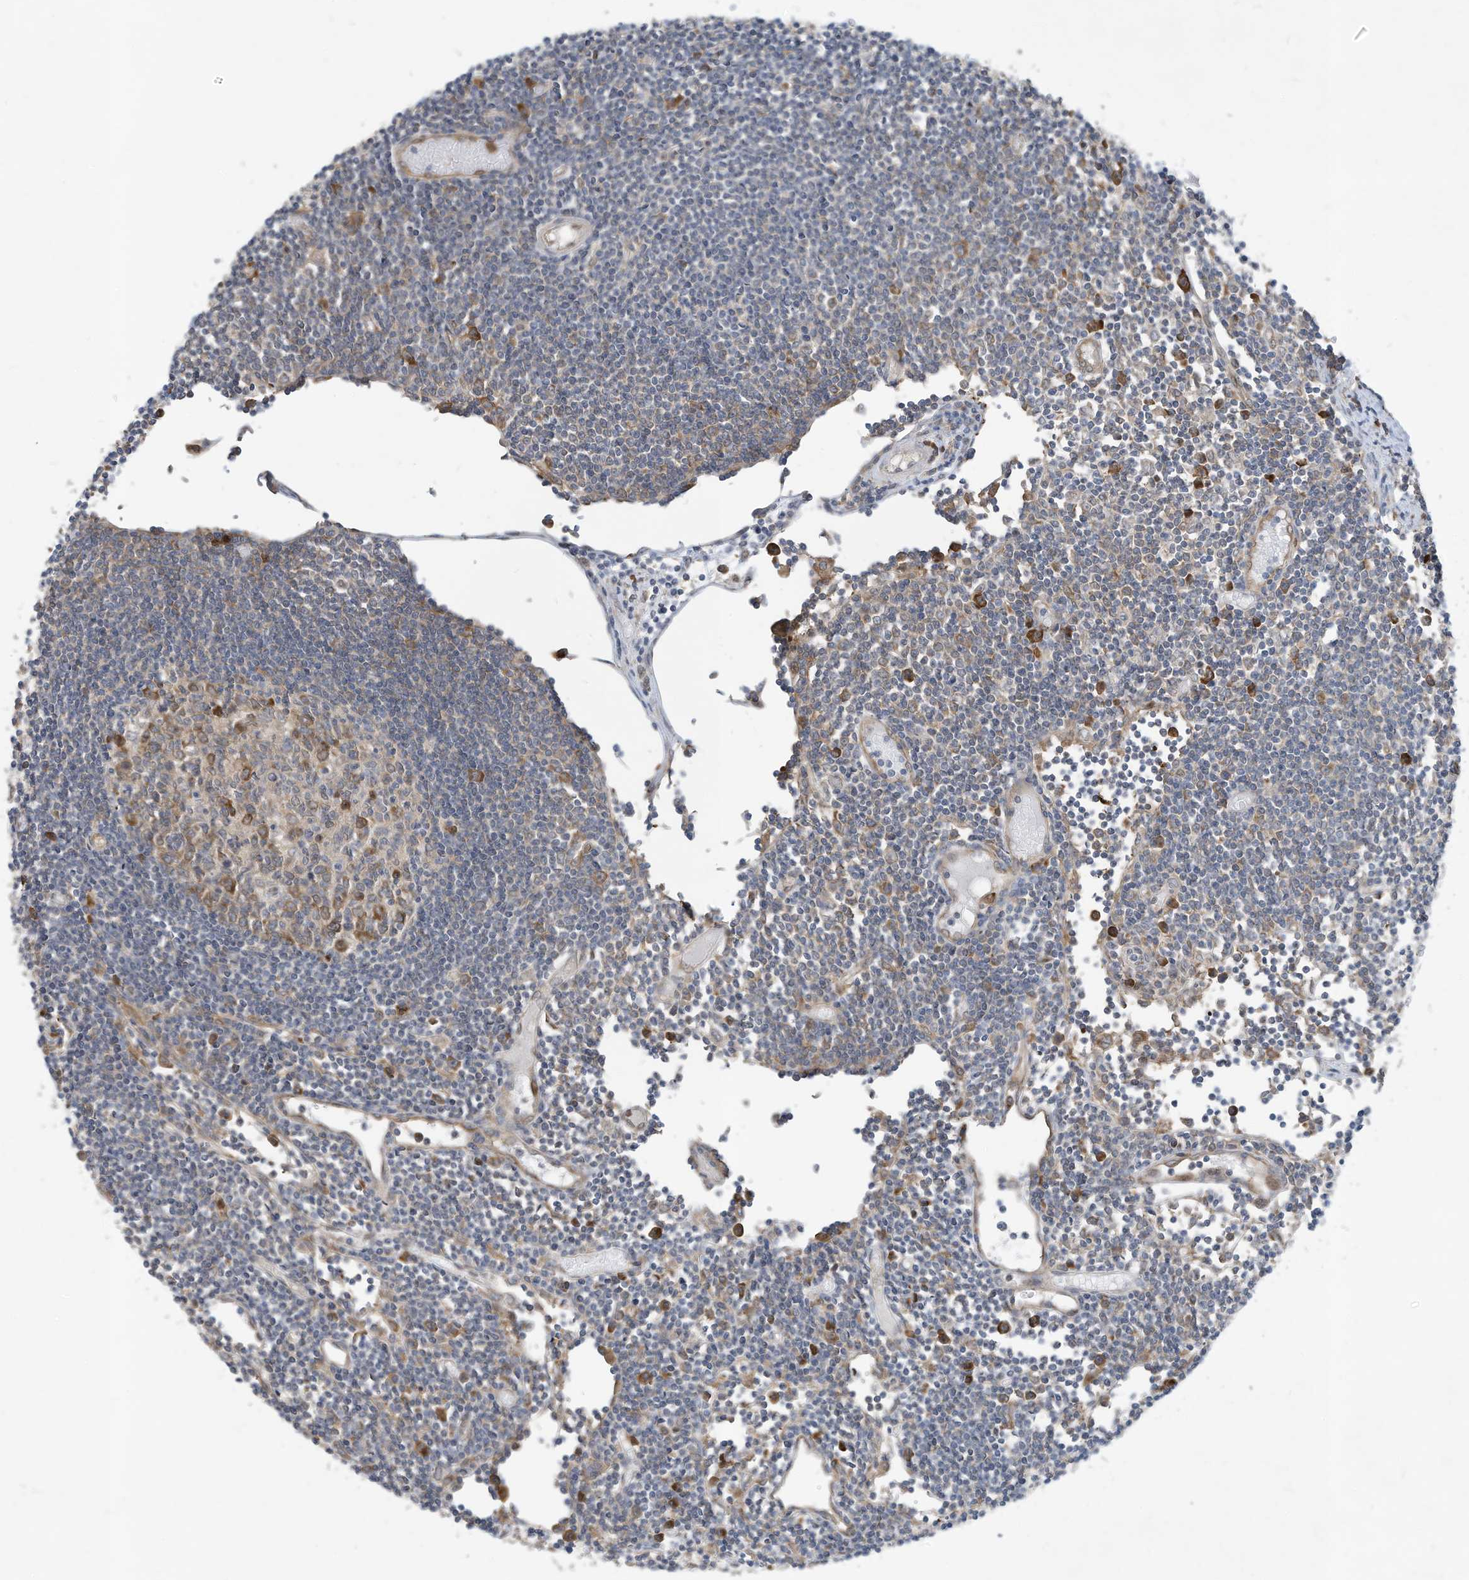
{"staining": {"intensity": "moderate", "quantity": "25%-75%", "location": "cytoplasmic/membranous"}, "tissue": "lymph node", "cell_type": "Germinal center cells", "image_type": "normal", "snomed": [{"axis": "morphology", "description": "Normal tissue, NOS"}, {"axis": "topography", "description": "Lymph node"}], "caption": "Immunohistochemical staining of normal human lymph node reveals medium levels of moderate cytoplasmic/membranous staining in approximately 25%-75% of germinal center cells. (DAB = brown stain, brightfield microscopy at high magnification).", "gene": "USE1", "patient": {"sex": "female", "age": 11}}